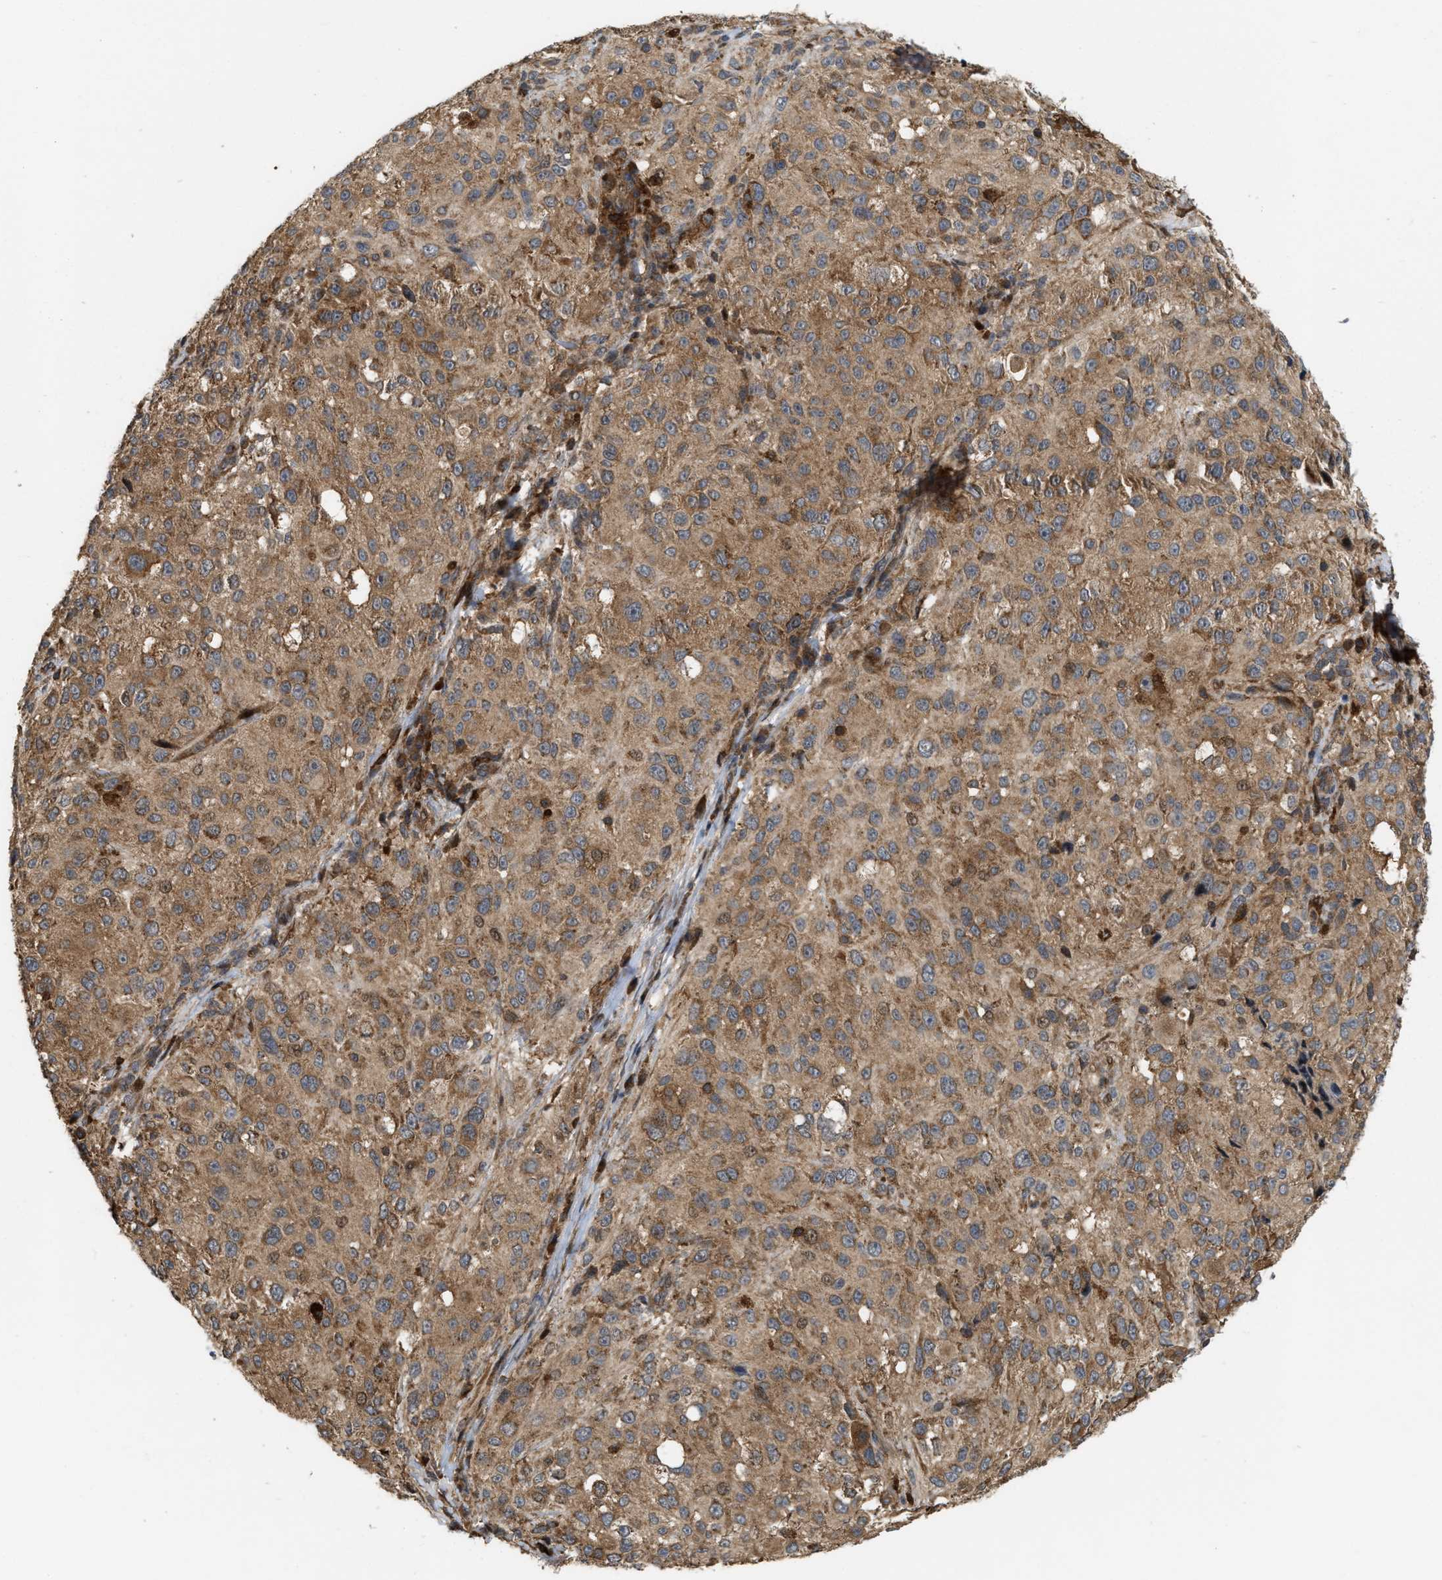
{"staining": {"intensity": "moderate", "quantity": ">75%", "location": "cytoplasmic/membranous"}, "tissue": "melanoma", "cell_type": "Tumor cells", "image_type": "cancer", "snomed": [{"axis": "morphology", "description": "Necrosis, NOS"}, {"axis": "morphology", "description": "Malignant melanoma, NOS"}, {"axis": "topography", "description": "Skin"}], "caption": "Tumor cells reveal medium levels of moderate cytoplasmic/membranous positivity in approximately >75% of cells in malignant melanoma. (DAB (3,3'-diaminobenzidine) IHC, brown staining for protein, blue staining for nuclei).", "gene": "IQCE", "patient": {"sex": "female", "age": 87}}